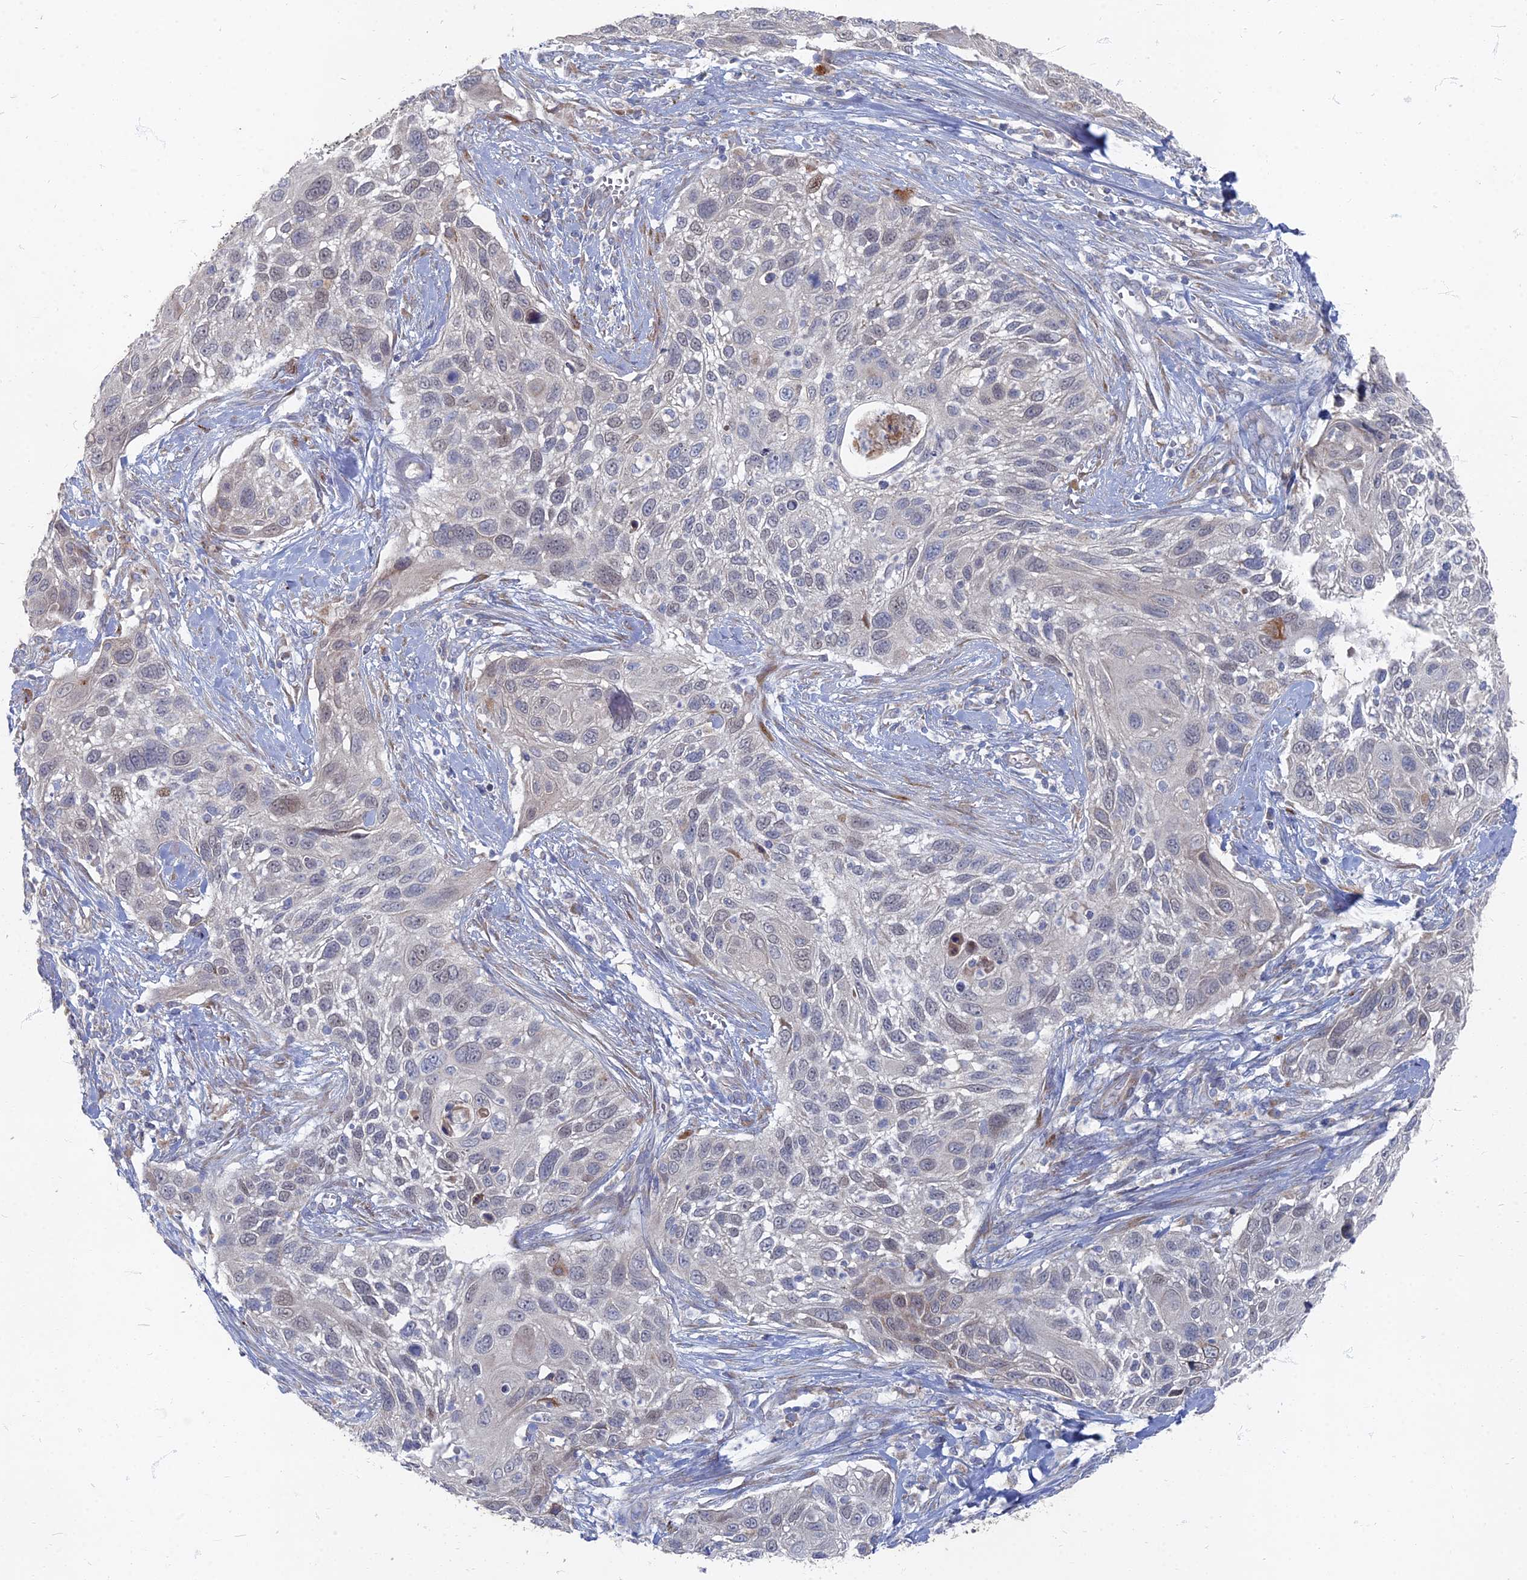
{"staining": {"intensity": "weak", "quantity": "<25%", "location": "cytoplasmic/membranous,nuclear"}, "tissue": "cervical cancer", "cell_type": "Tumor cells", "image_type": "cancer", "snomed": [{"axis": "morphology", "description": "Squamous cell carcinoma, NOS"}, {"axis": "topography", "description": "Cervix"}], "caption": "Protein analysis of cervical squamous cell carcinoma demonstrates no significant expression in tumor cells.", "gene": "TMEM128", "patient": {"sex": "female", "age": 70}}